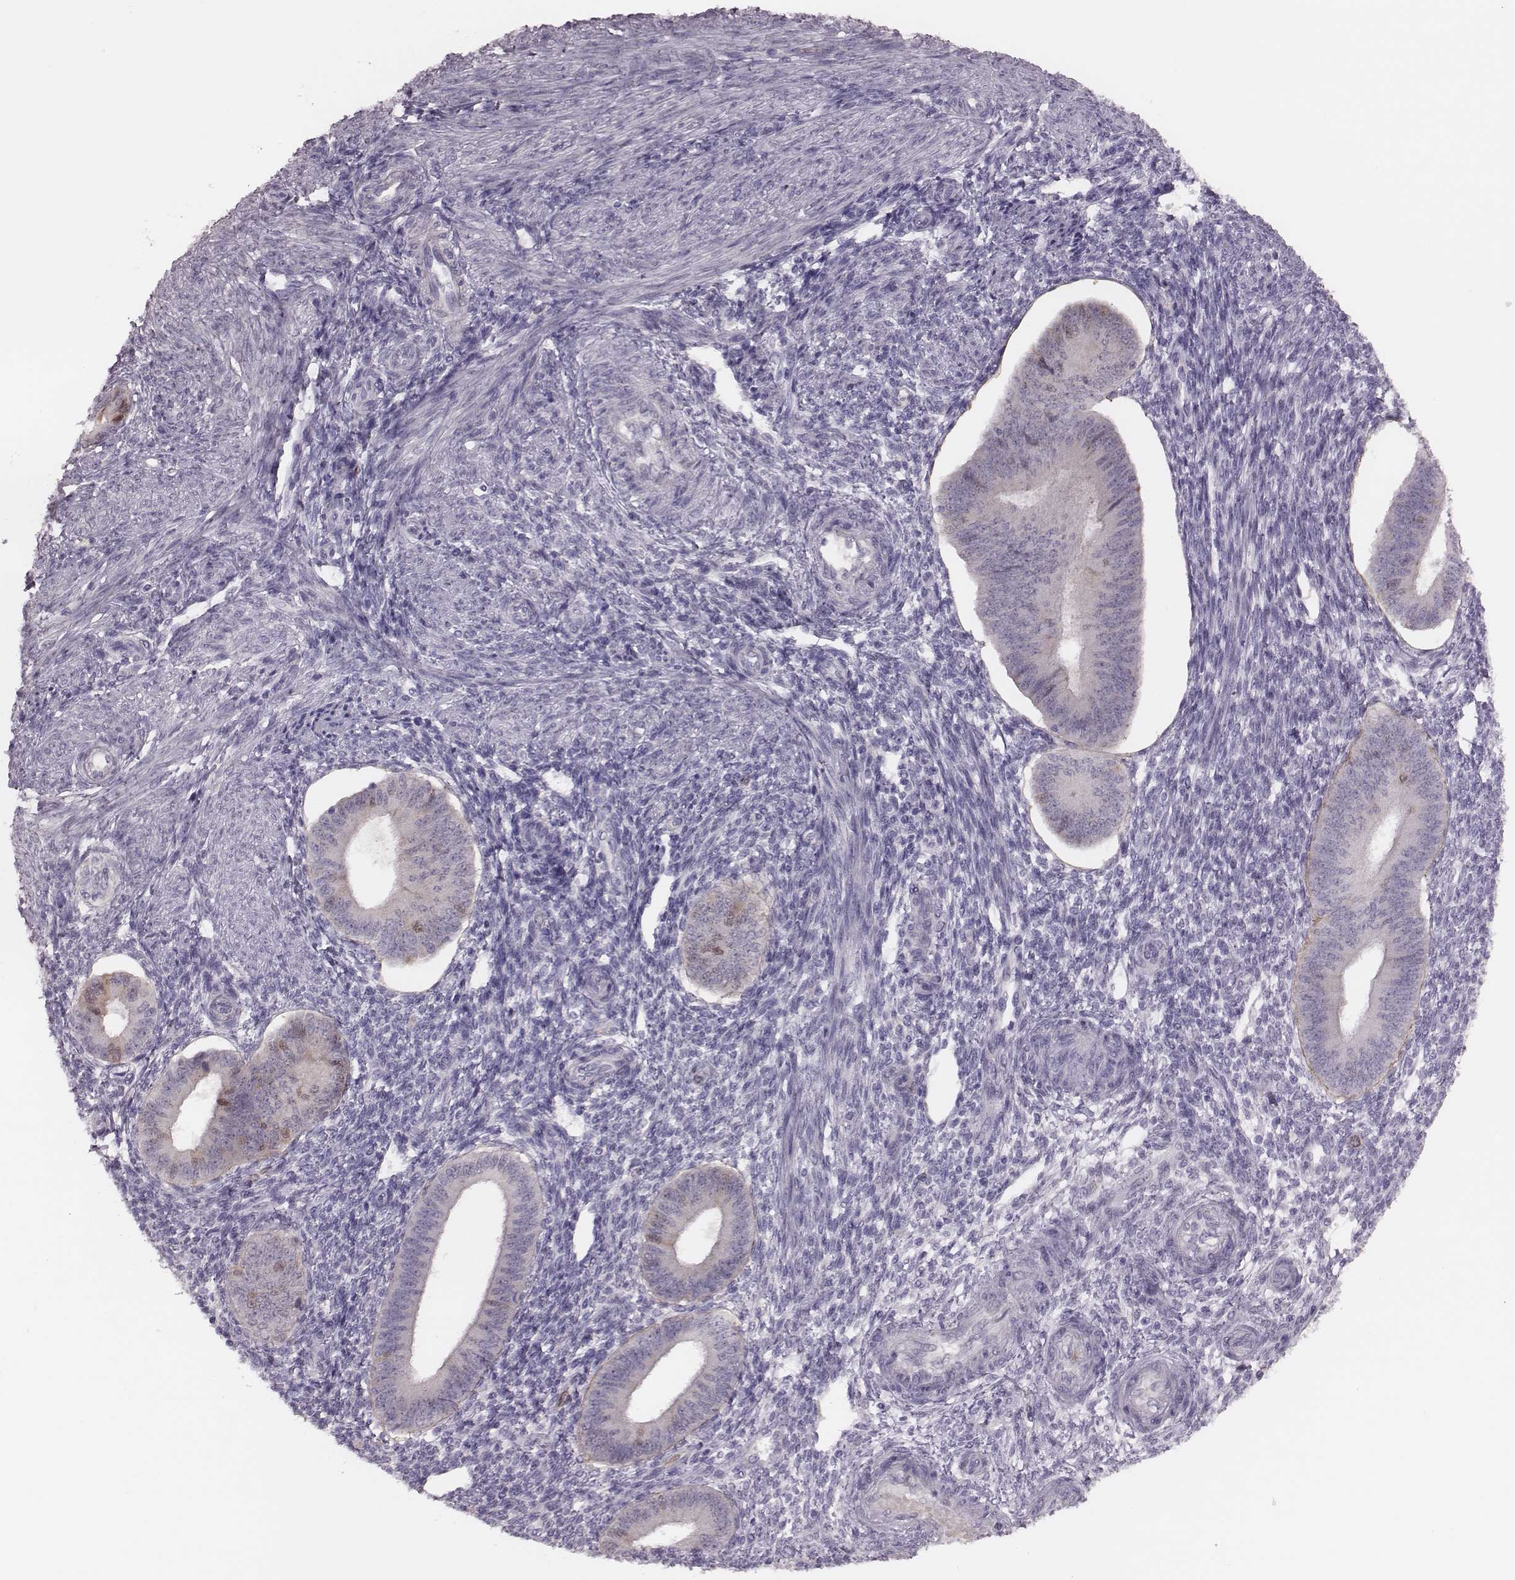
{"staining": {"intensity": "negative", "quantity": "none", "location": "none"}, "tissue": "endometrium", "cell_type": "Cells in endometrial stroma", "image_type": "normal", "snomed": [{"axis": "morphology", "description": "Normal tissue, NOS"}, {"axis": "topography", "description": "Endometrium"}], "caption": "Immunohistochemical staining of unremarkable endometrium displays no significant positivity in cells in endometrial stroma.", "gene": "PBK", "patient": {"sex": "female", "age": 39}}